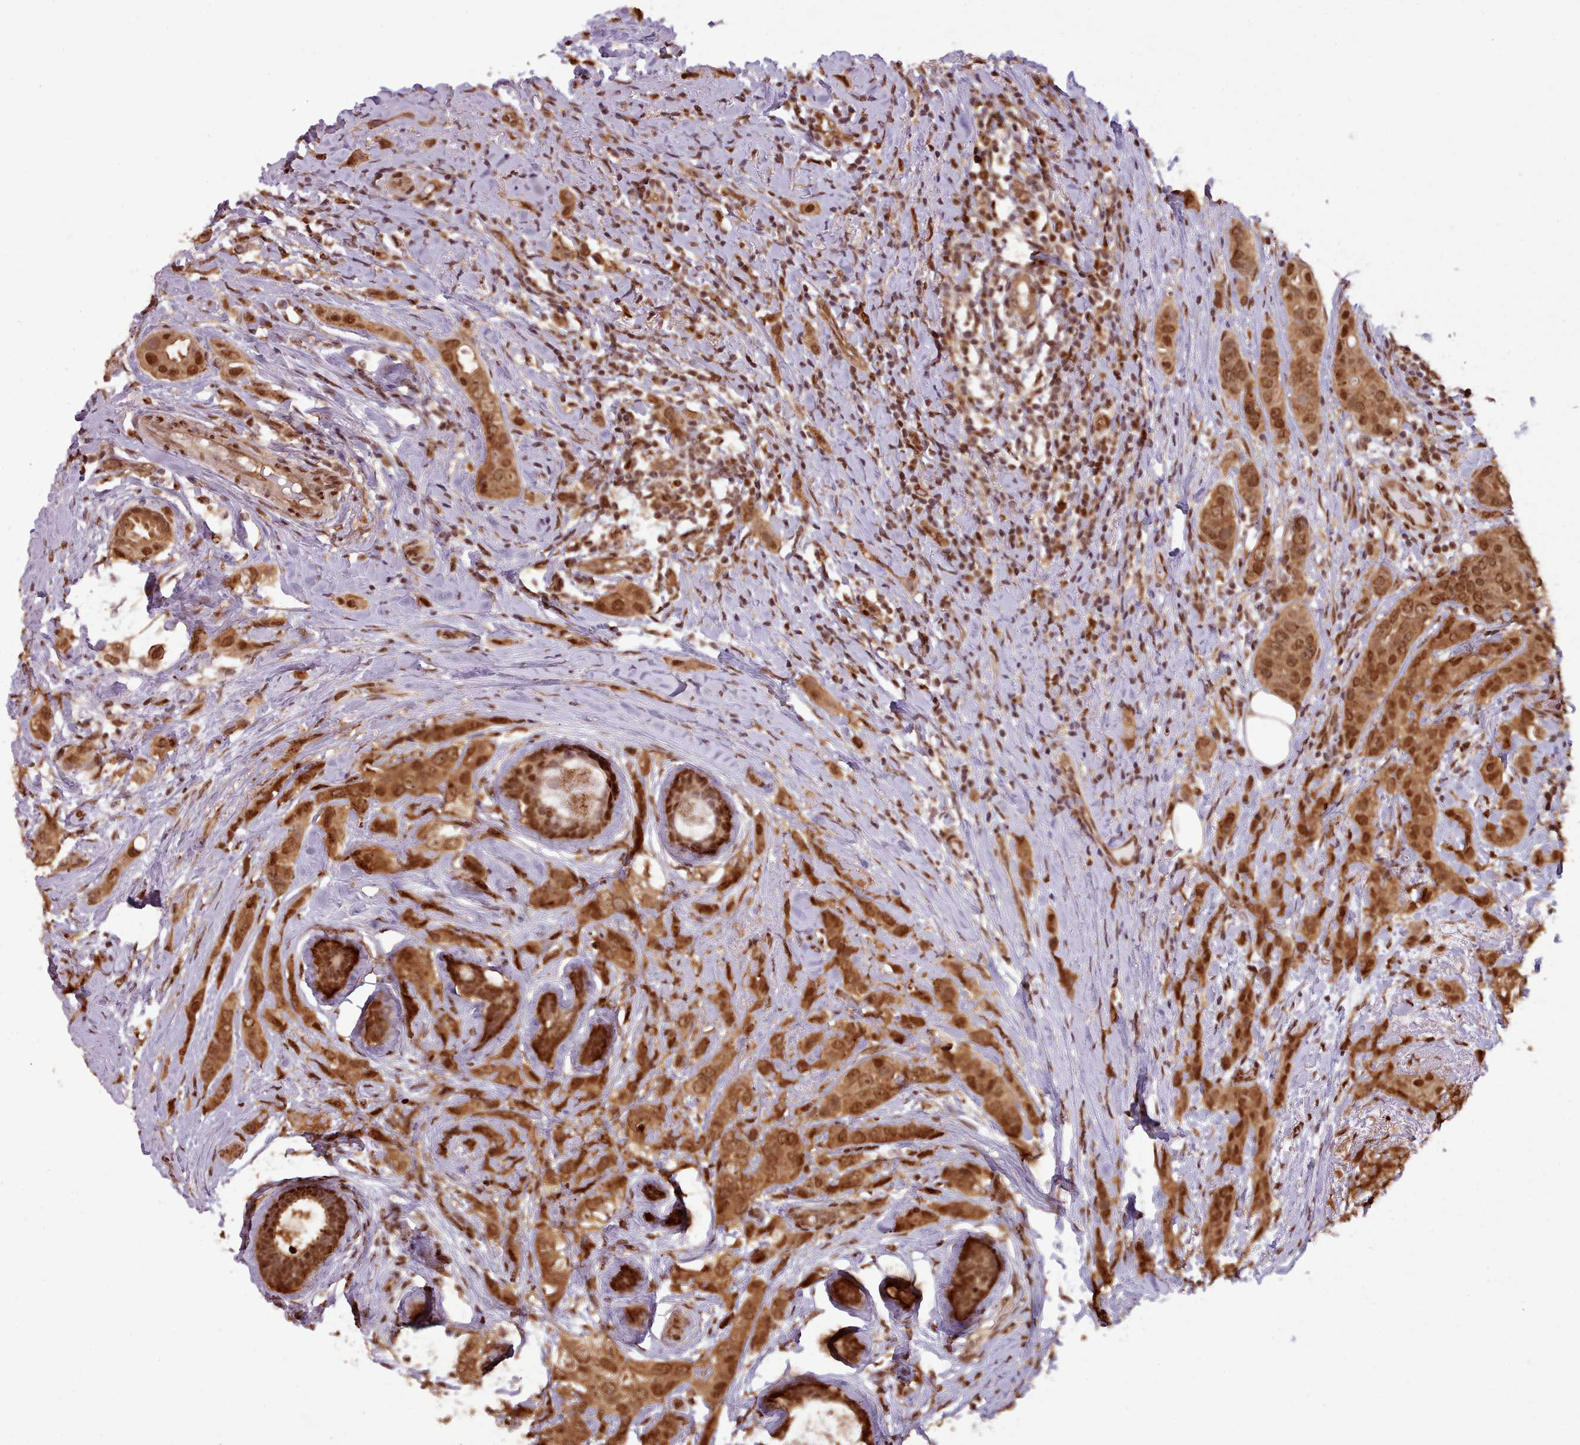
{"staining": {"intensity": "moderate", "quantity": ">75%", "location": "cytoplasmic/membranous,nuclear"}, "tissue": "breast cancer", "cell_type": "Tumor cells", "image_type": "cancer", "snomed": [{"axis": "morphology", "description": "Lobular carcinoma"}, {"axis": "topography", "description": "Breast"}], "caption": "Immunohistochemical staining of human lobular carcinoma (breast) demonstrates medium levels of moderate cytoplasmic/membranous and nuclear positivity in about >75% of tumor cells.", "gene": "RPS27A", "patient": {"sex": "female", "age": 51}}